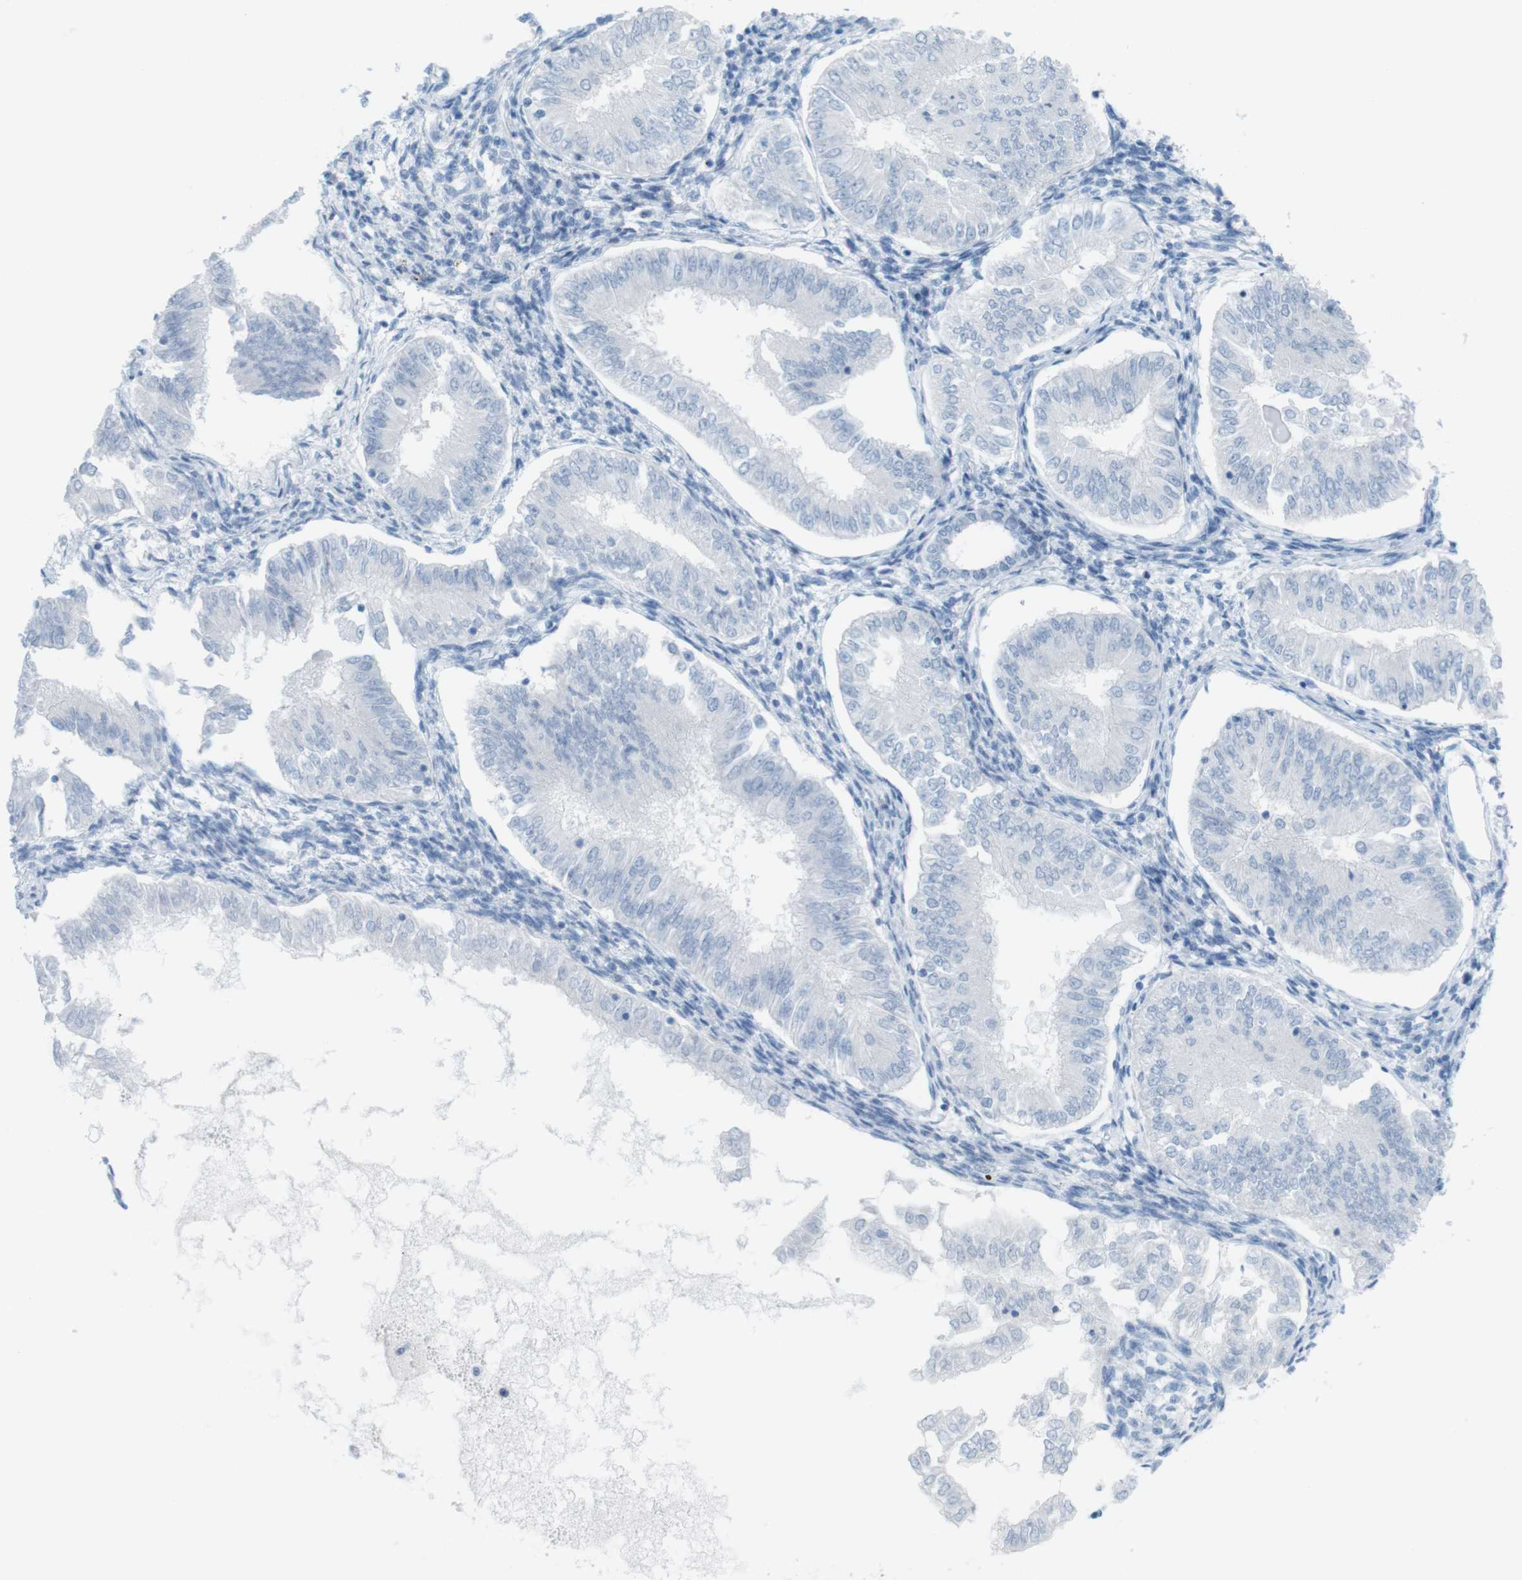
{"staining": {"intensity": "negative", "quantity": "none", "location": "none"}, "tissue": "endometrial cancer", "cell_type": "Tumor cells", "image_type": "cancer", "snomed": [{"axis": "morphology", "description": "Adenocarcinoma, NOS"}, {"axis": "topography", "description": "Endometrium"}], "caption": "This is an IHC photomicrograph of human endometrial adenocarcinoma. There is no staining in tumor cells.", "gene": "MYH9", "patient": {"sex": "female", "age": 53}}